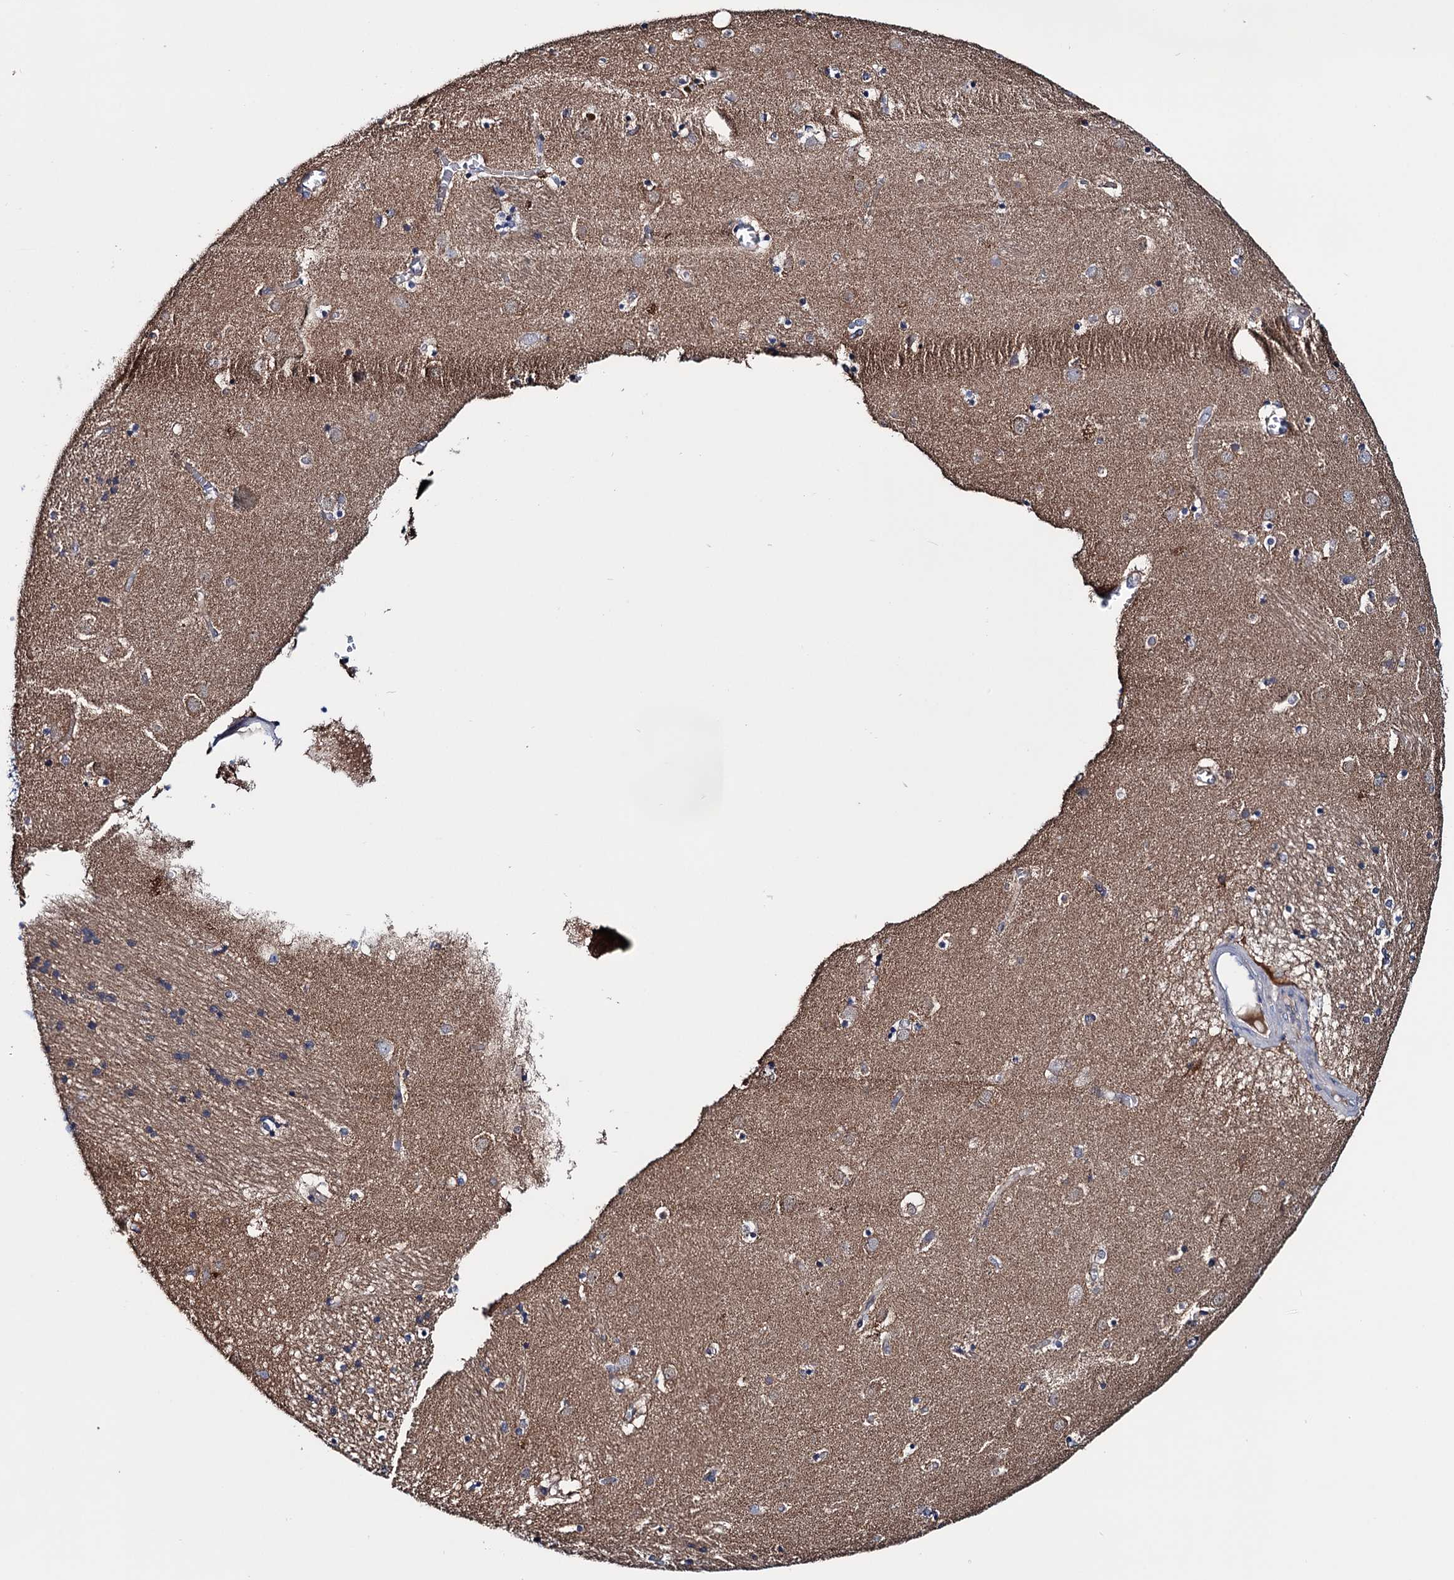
{"staining": {"intensity": "weak", "quantity": "25%-75%", "location": "cytoplasmic/membranous"}, "tissue": "caudate", "cell_type": "Glial cells", "image_type": "normal", "snomed": [{"axis": "morphology", "description": "Normal tissue, NOS"}, {"axis": "topography", "description": "Lateral ventricle wall"}], "caption": "Glial cells display low levels of weak cytoplasmic/membranous staining in approximately 25%-75% of cells in unremarkable caudate.", "gene": "EYA4", "patient": {"sex": "male", "age": 70}}